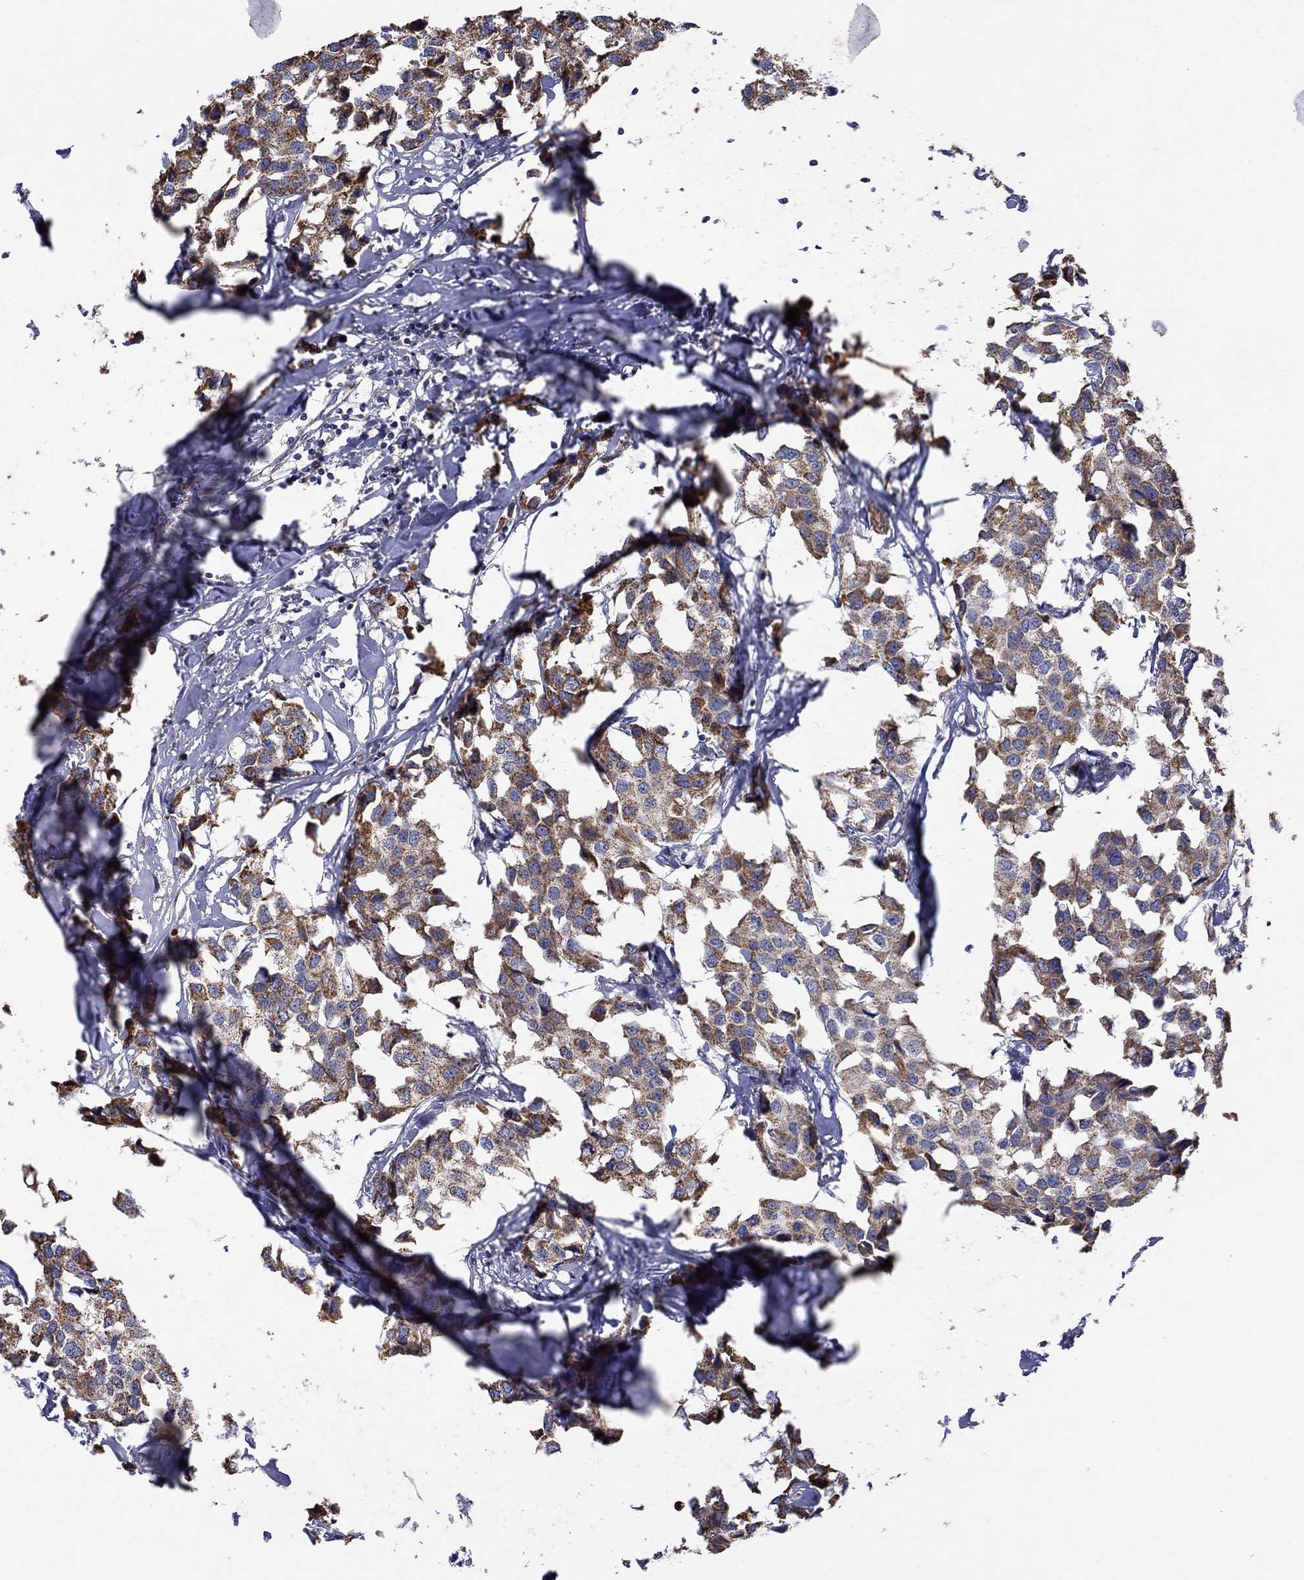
{"staining": {"intensity": "moderate", "quantity": ">75%", "location": "cytoplasmic/membranous"}, "tissue": "breast cancer", "cell_type": "Tumor cells", "image_type": "cancer", "snomed": [{"axis": "morphology", "description": "Duct carcinoma"}, {"axis": "topography", "description": "Breast"}], "caption": "Immunohistochemical staining of intraductal carcinoma (breast) exhibits moderate cytoplasmic/membranous protein positivity in approximately >75% of tumor cells. (DAB IHC, brown staining for protein, blue staining for nuclei).", "gene": "HPS5", "patient": {"sex": "female", "age": 80}}